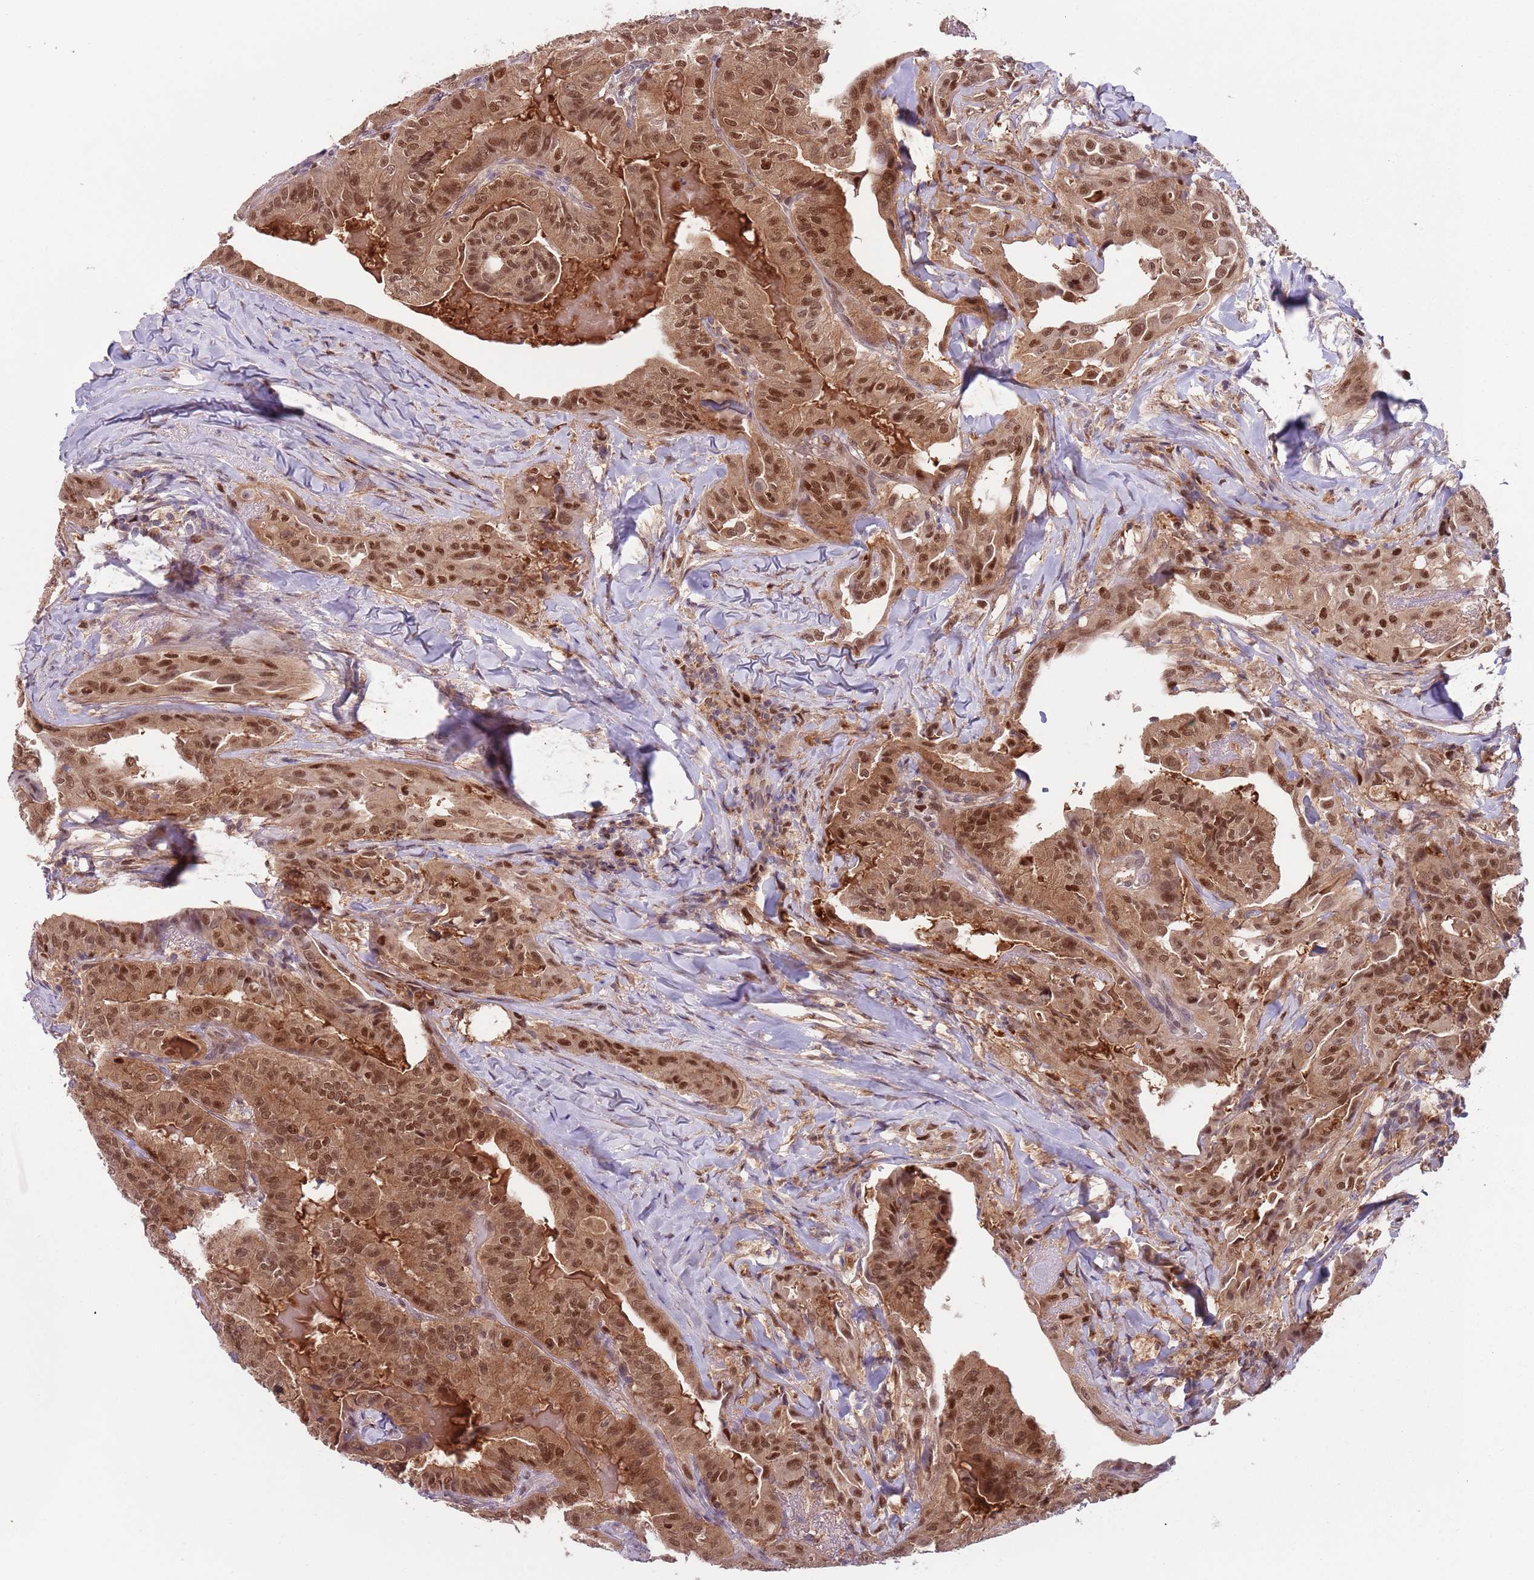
{"staining": {"intensity": "moderate", "quantity": ">75%", "location": "cytoplasmic/membranous,nuclear"}, "tissue": "thyroid cancer", "cell_type": "Tumor cells", "image_type": "cancer", "snomed": [{"axis": "morphology", "description": "Papillary adenocarcinoma, NOS"}, {"axis": "topography", "description": "Thyroid gland"}], "caption": "An immunohistochemistry (IHC) image of neoplastic tissue is shown. Protein staining in brown shows moderate cytoplasmic/membranous and nuclear positivity in thyroid papillary adenocarcinoma within tumor cells.", "gene": "RMND5B", "patient": {"sex": "female", "age": 68}}